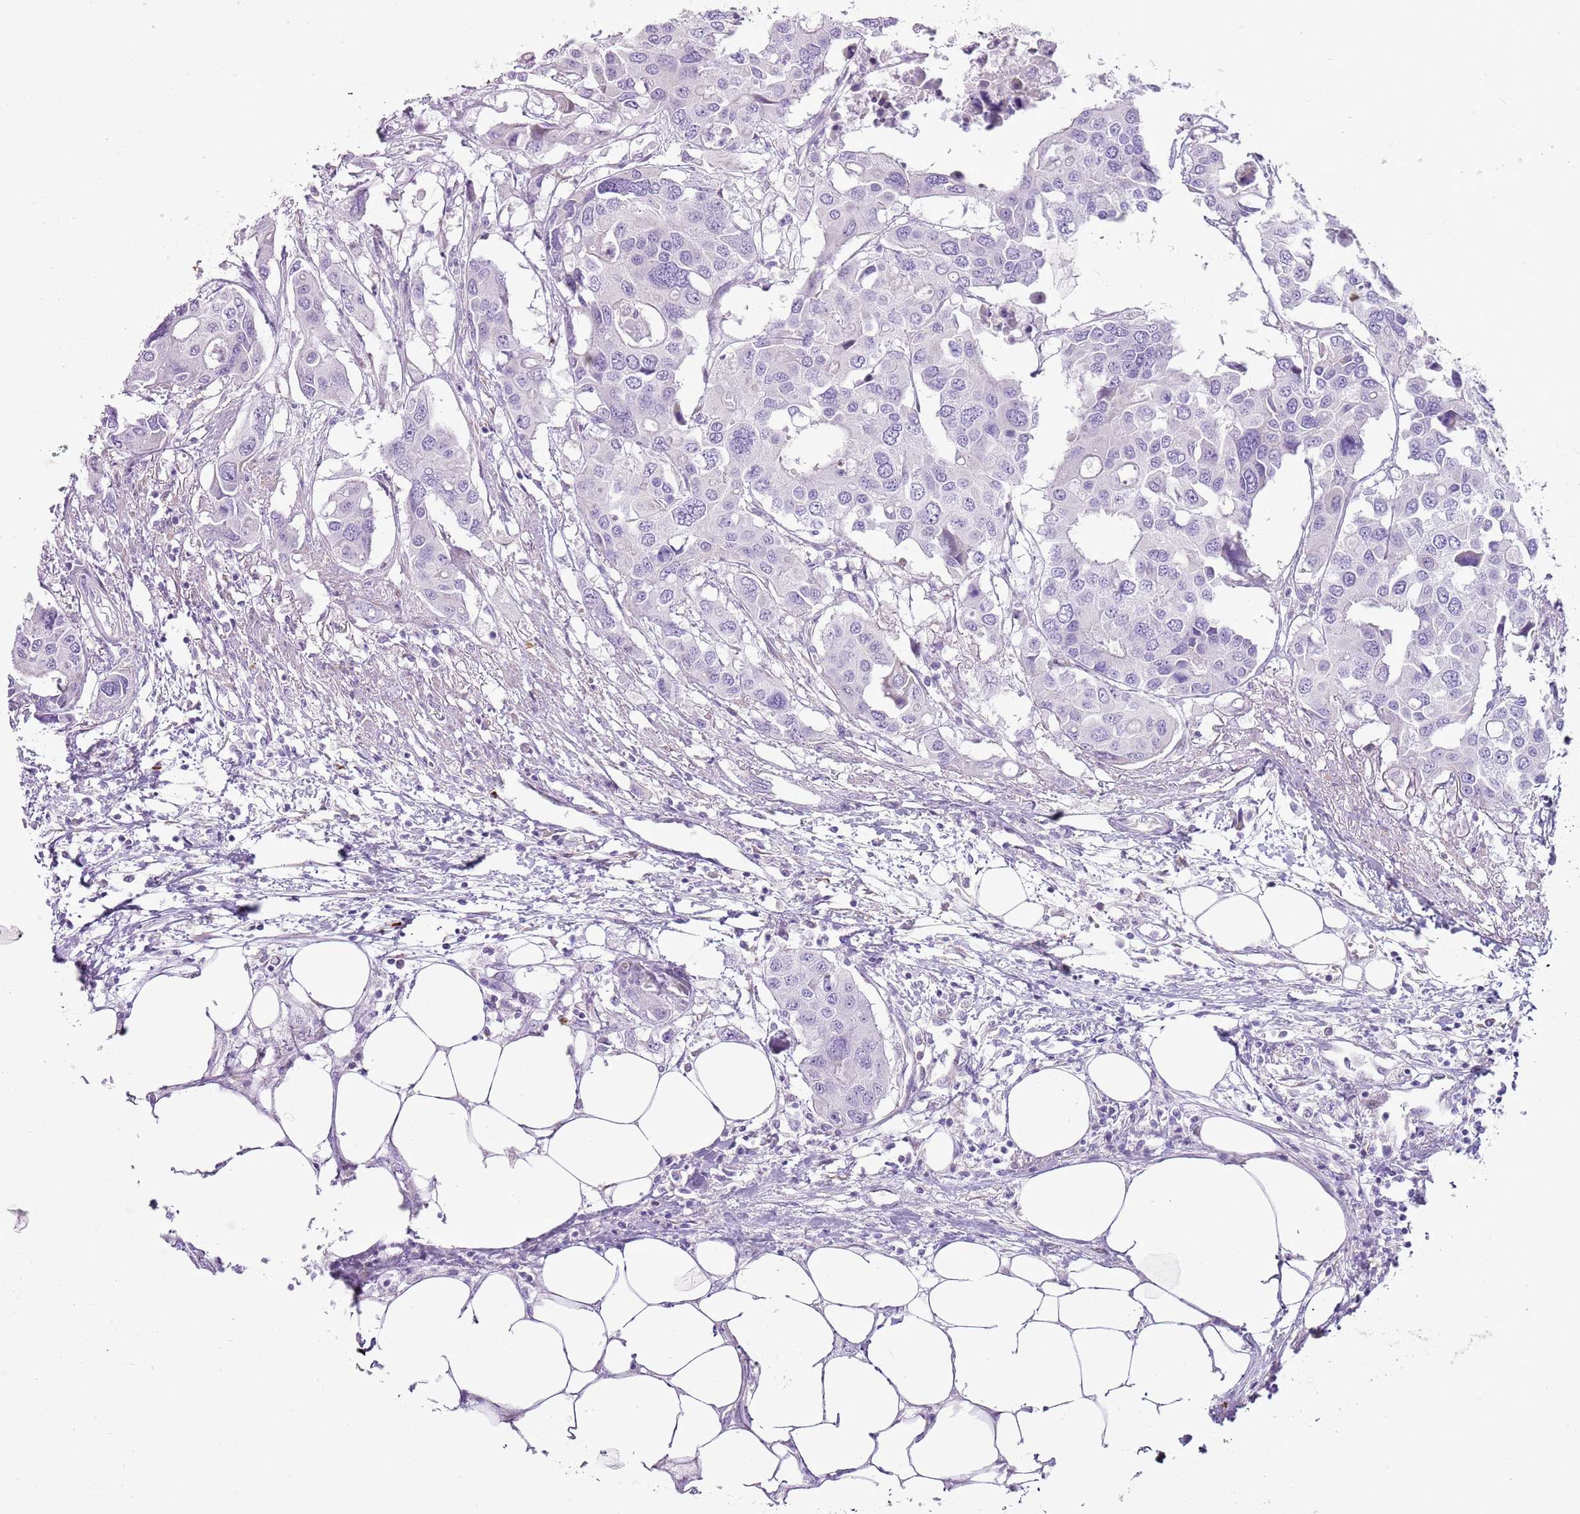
{"staining": {"intensity": "negative", "quantity": "none", "location": "none"}, "tissue": "colorectal cancer", "cell_type": "Tumor cells", "image_type": "cancer", "snomed": [{"axis": "morphology", "description": "Adenocarcinoma, NOS"}, {"axis": "topography", "description": "Colon"}], "caption": "A micrograph of colorectal cancer (adenocarcinoma) stained for a protein exhibits no brown staining in tumor cells.", "gene": "CD177", "patient": {"sex": "male", "age": 77}}